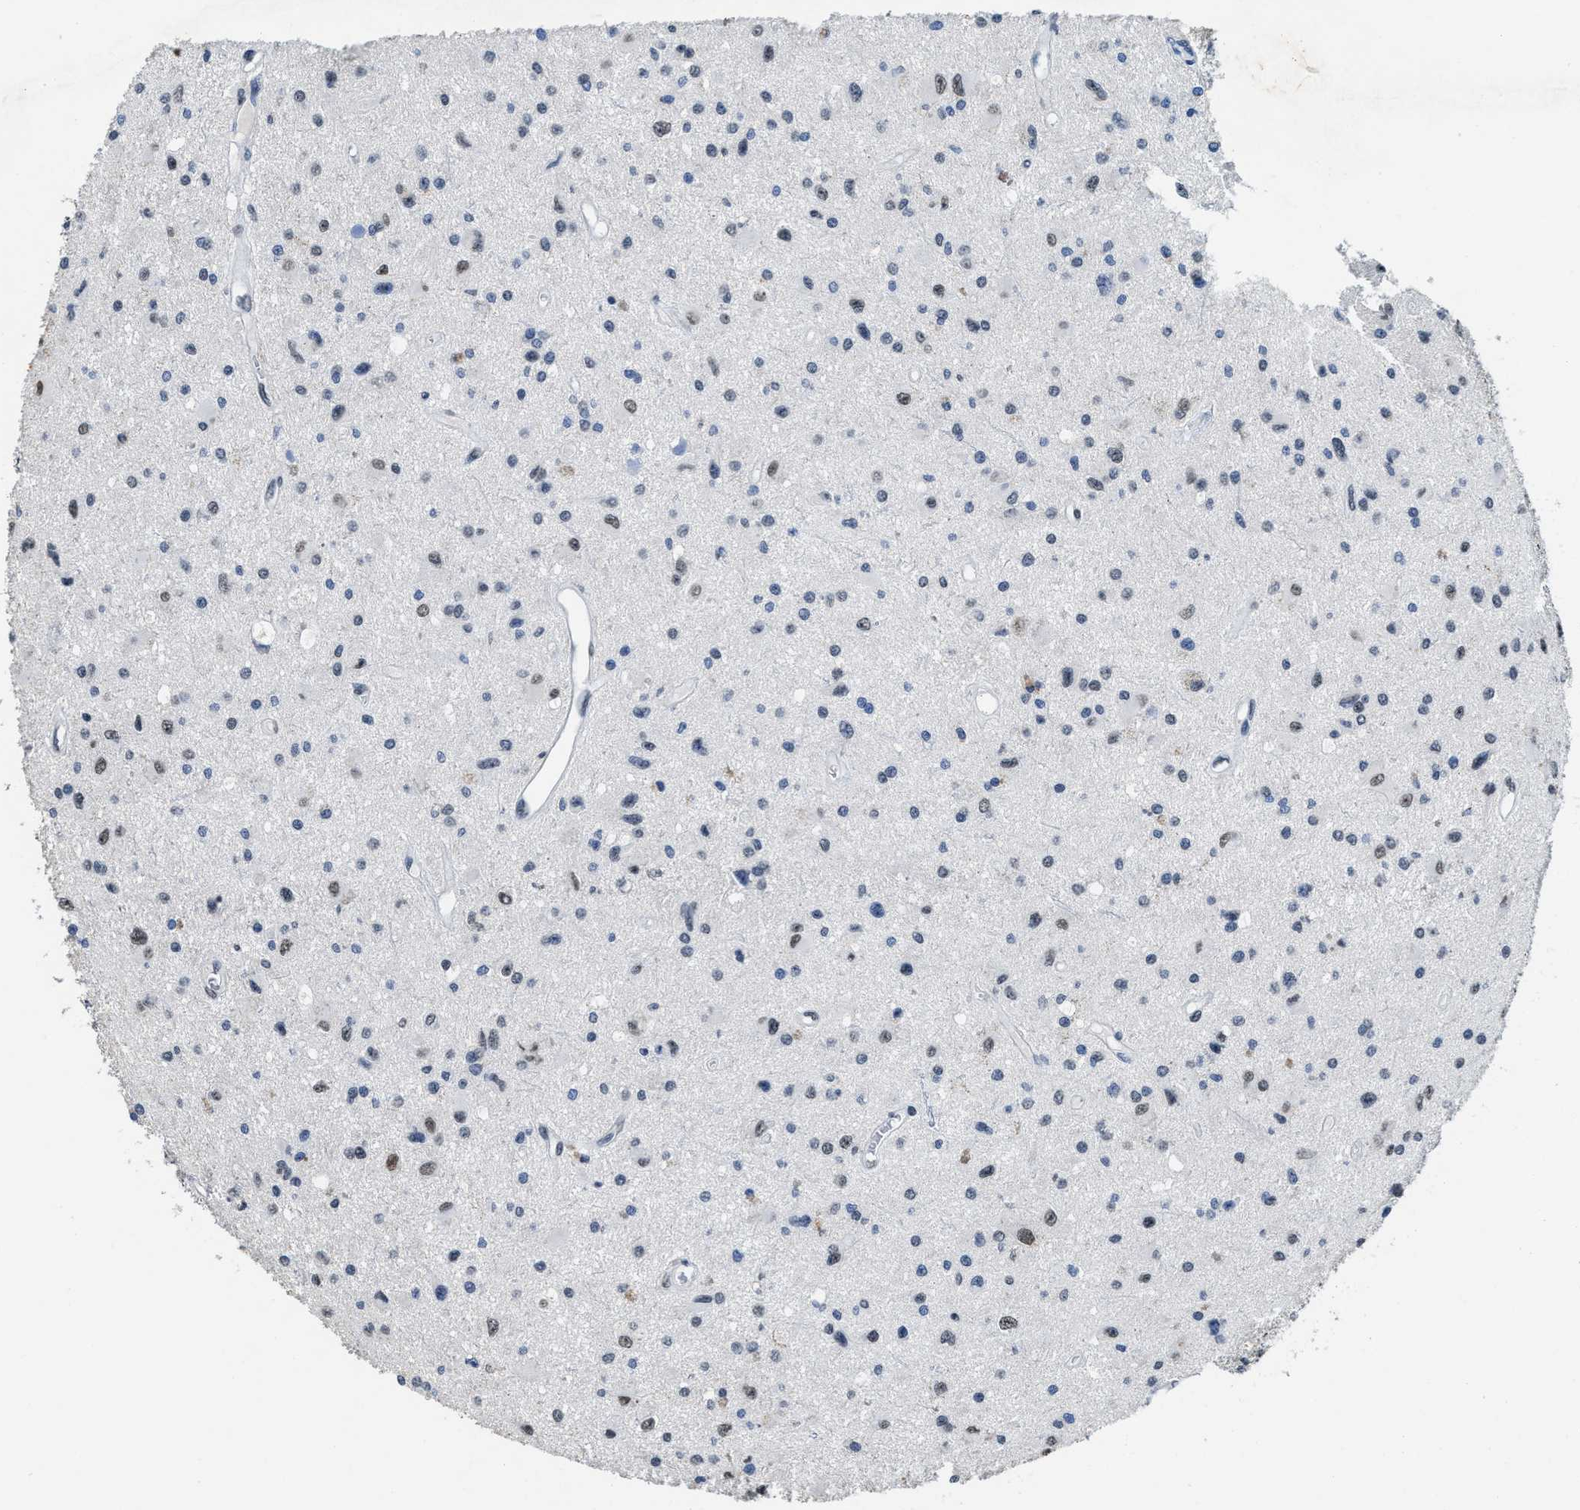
{"staining": {"intensity": "moderate", "quantity": "<25%", "location": "nuclear"}, "tissue": "glioma", "cell_type": "Tumor cells", "image_type": "cancer", "snomed": [{"axis": "morphology", "description": "Glioma, malignant, Low grade"}, {"axis": "topography", "description": "Brain"}], "caption": "Immunohistochemical staining of human glioma shows moderate nuclear protein expression in about <25% of tumor cells.", "gene": "SUPT16H", "patient": {"sex": "male", "age": 58}}